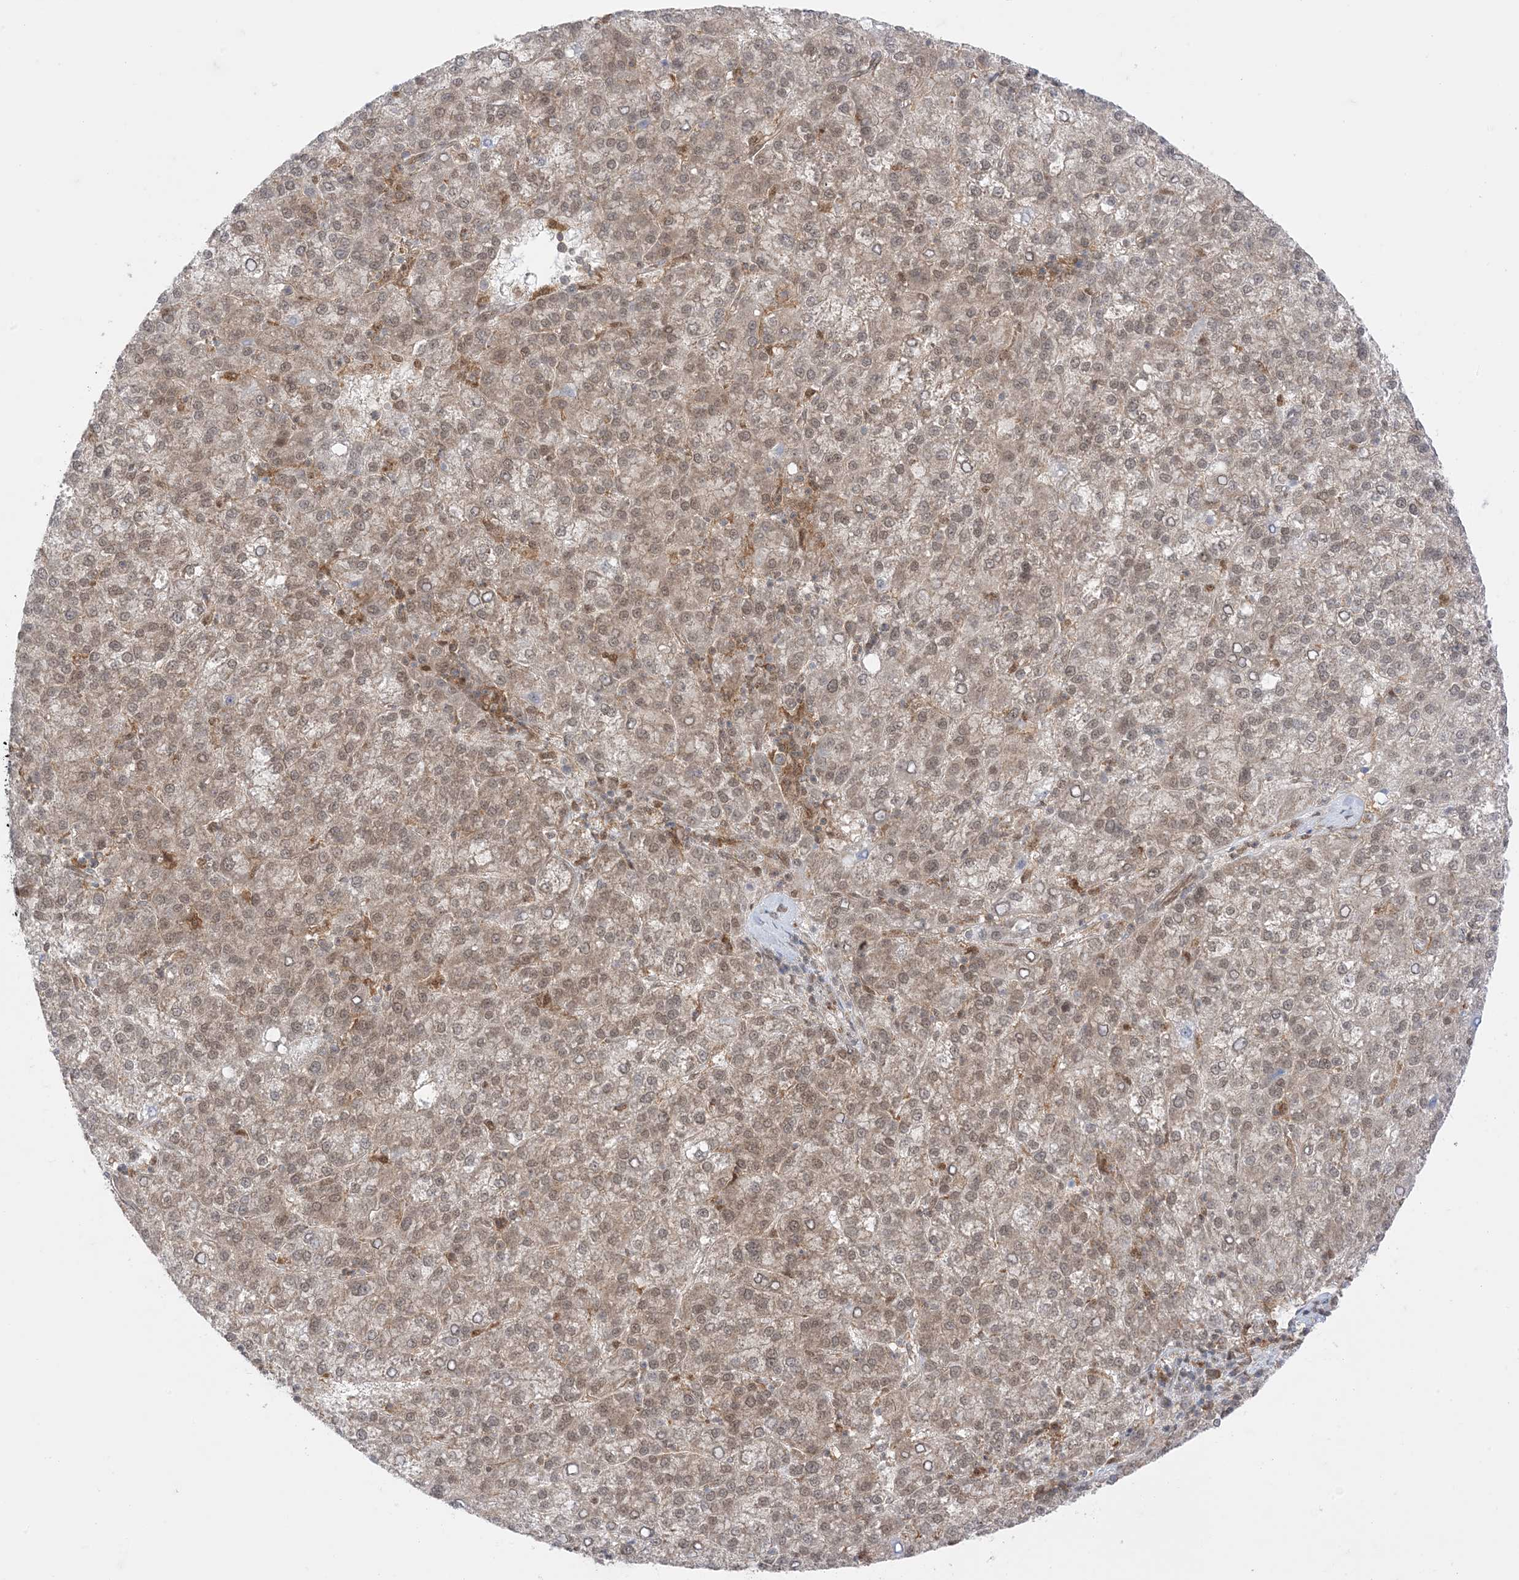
{"staining": {"intensity": "weak", "quantity": "25%-75%", "location": "cytoplasmic/membranous"}, "tissue": "liver cancer", "cell_type": "Tumor cells", "image_type": "cancer", "snomed": [{"axis": "morphology", "description": "Carcinoma, Hepatocellular, NOS"}, {"axis": "topography", "description": "Liver"}], "caption": "Immunohistochemical staining of human liver hepatocellular carcinoma reveals weak cytoplasmic/membranous protein expression in approximately 25%-75% of tumor cells.", "gene": "PTPA", "patient": {"sex": "female", "age": 58}}